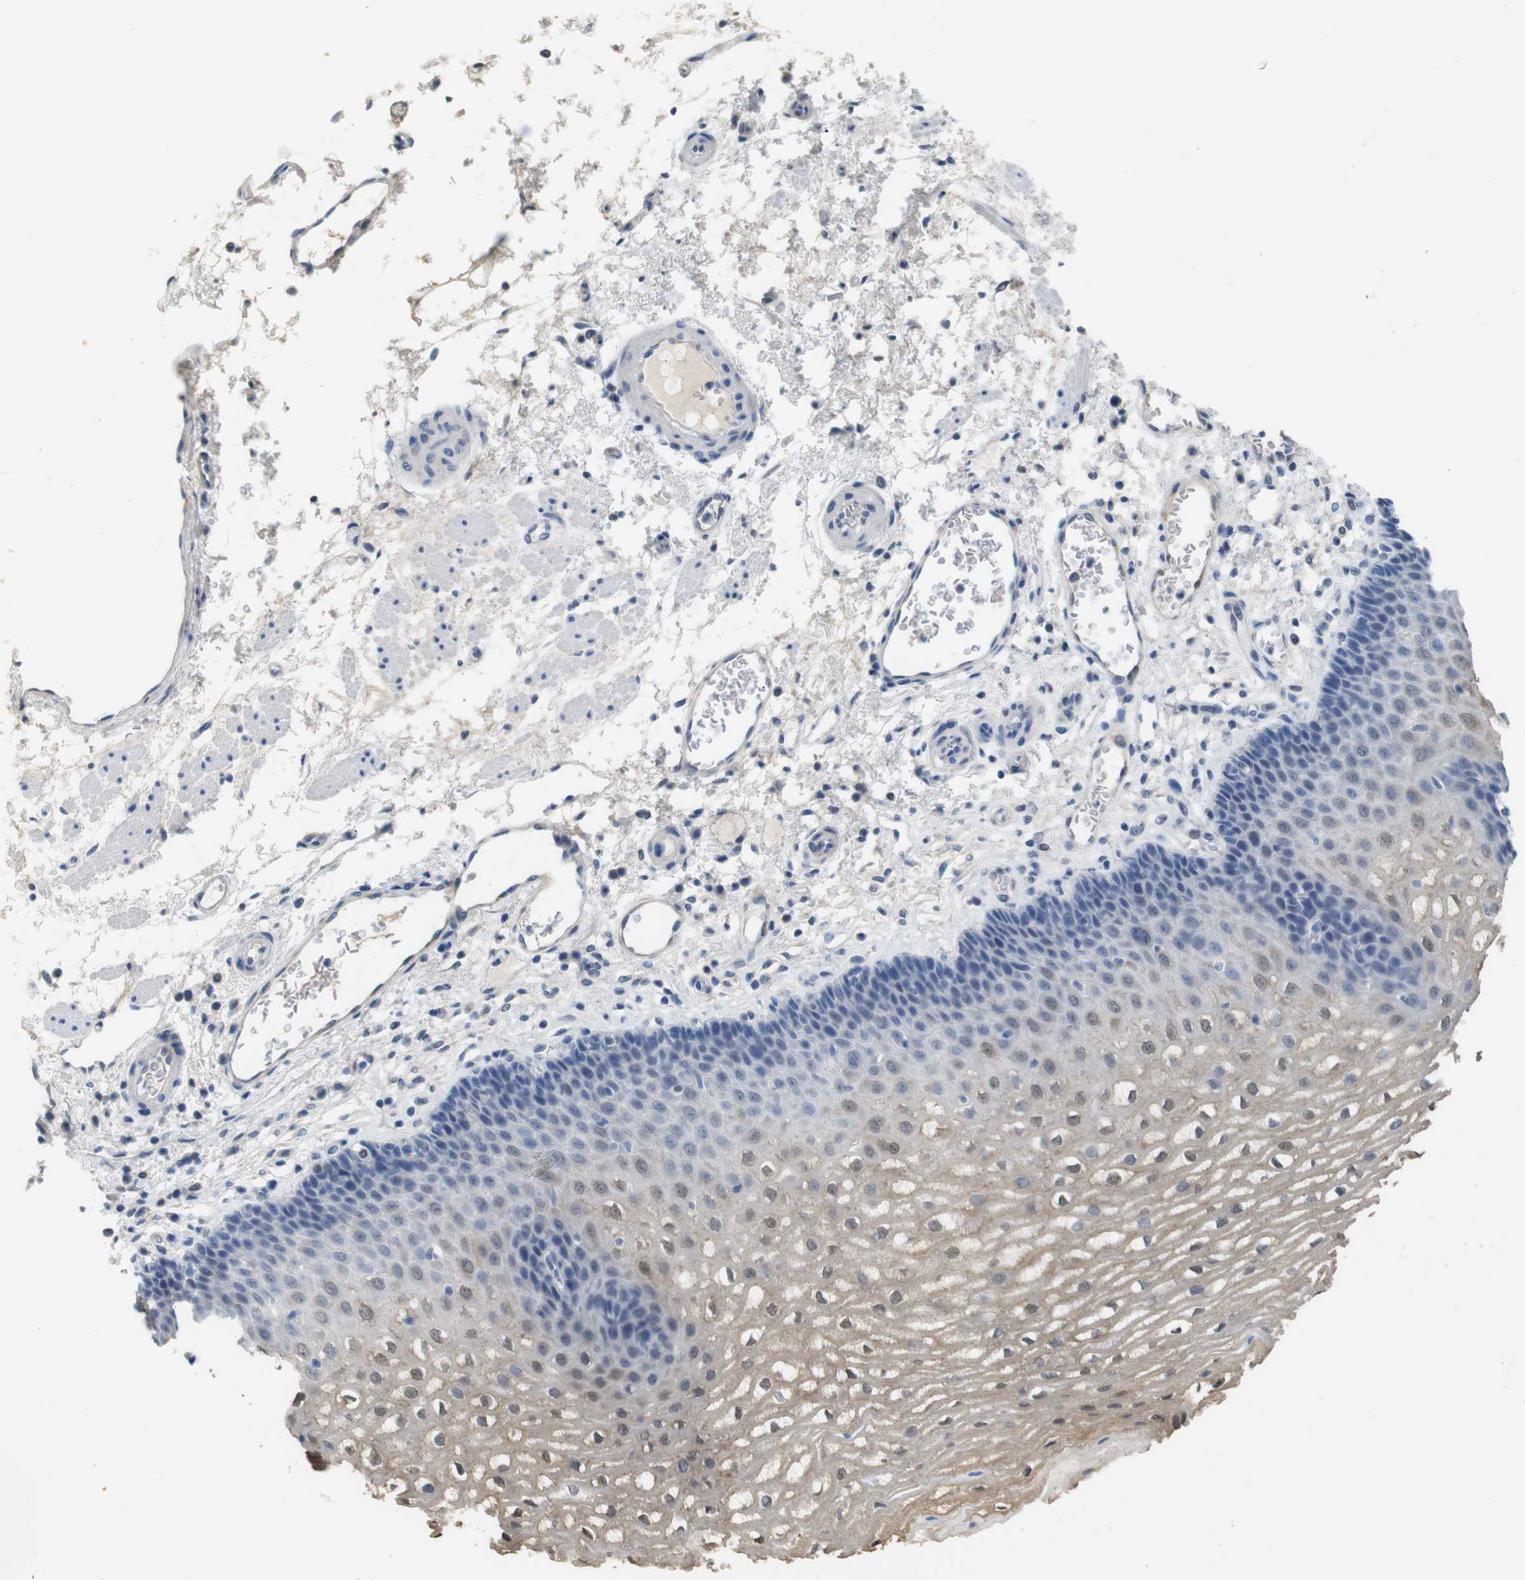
{"staining": {"intensity": "moderate", "quantity": ">75%", "location": "cytoplasmic/membranous"}, "tissue": "esophagus", "cell_type": "Squamous epithelial cells", "image_type": "normal", "snomed": [{"axis": "morphology", "description": "Normal tissue, NOS"}, {"axis": "topography", "description": "Esophagus"}], "caption": "Squamous epithelial cells display medium levels of moderate cytoplasmic/membranous positivity in about >75% of cells in benign human esophagus. (Stains: DAB in brown, nuclei in blue, Microscopy: brightfield microscopy at high magnification).", "gene": "CHRM5", "patient": {"sex": "male", "age": 54}}